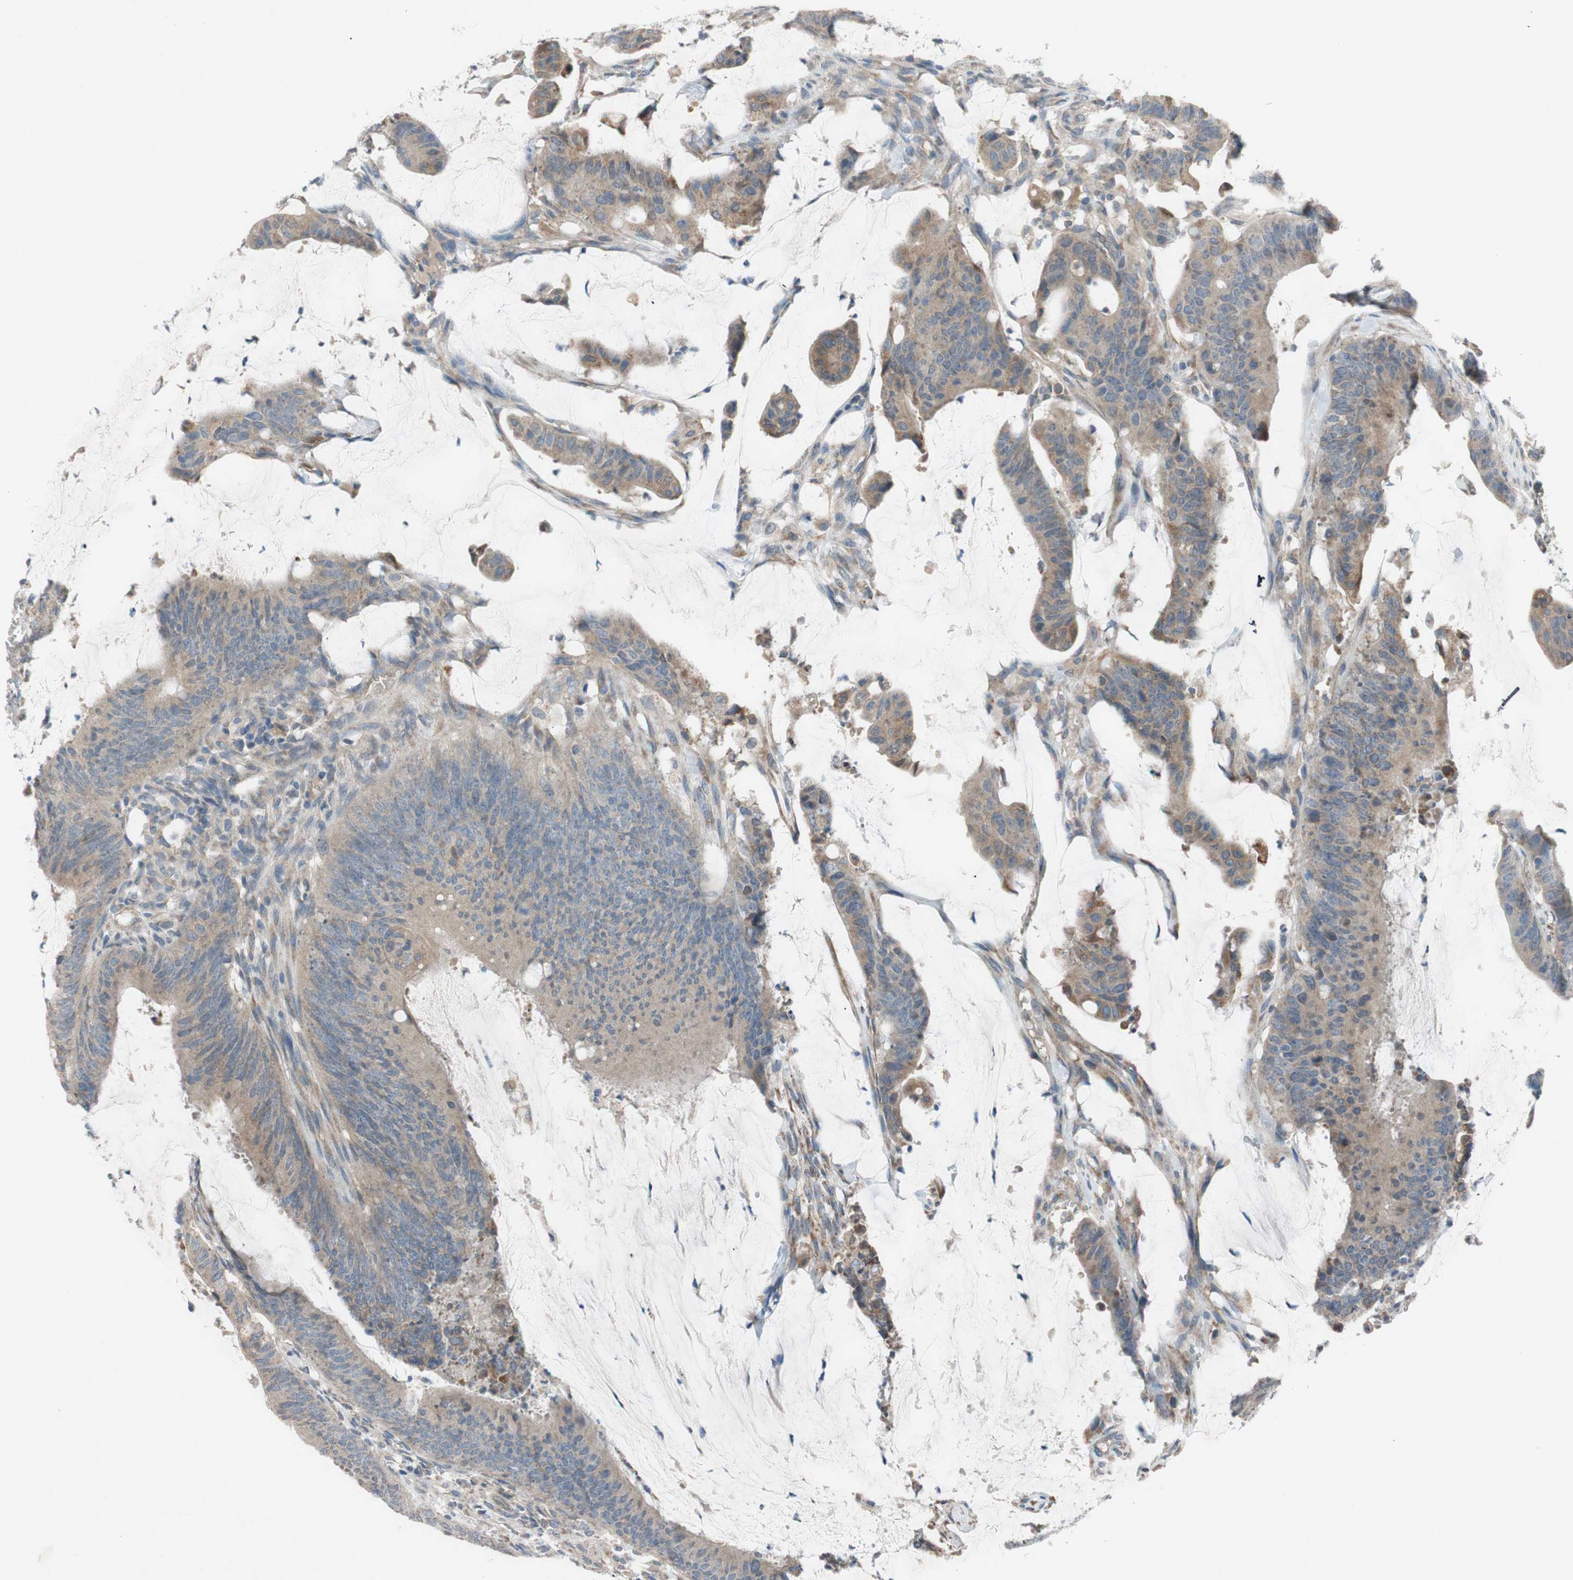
{"staining": {"intensity": "weak", "quantity": ">75%", "location": "cytoplasmic/membranous"}, "tissue": "colorectal cancer", "cell_type": "Tumor cells", "image_type": "cancer", "snomed": [{"axis": "morphology", "description": "Adenocarcinoma, NOS"}, {"axis": "topography", "description": "Rectum"}], "caption": "This is an image of immunohistochemistry (IHC) staining of colorectal cancer, which shows weak staining in the cytoplasmic/membranous of tumor cells.", "gene": "ADD2", "patient": {"sex": "female", "age": 66}}